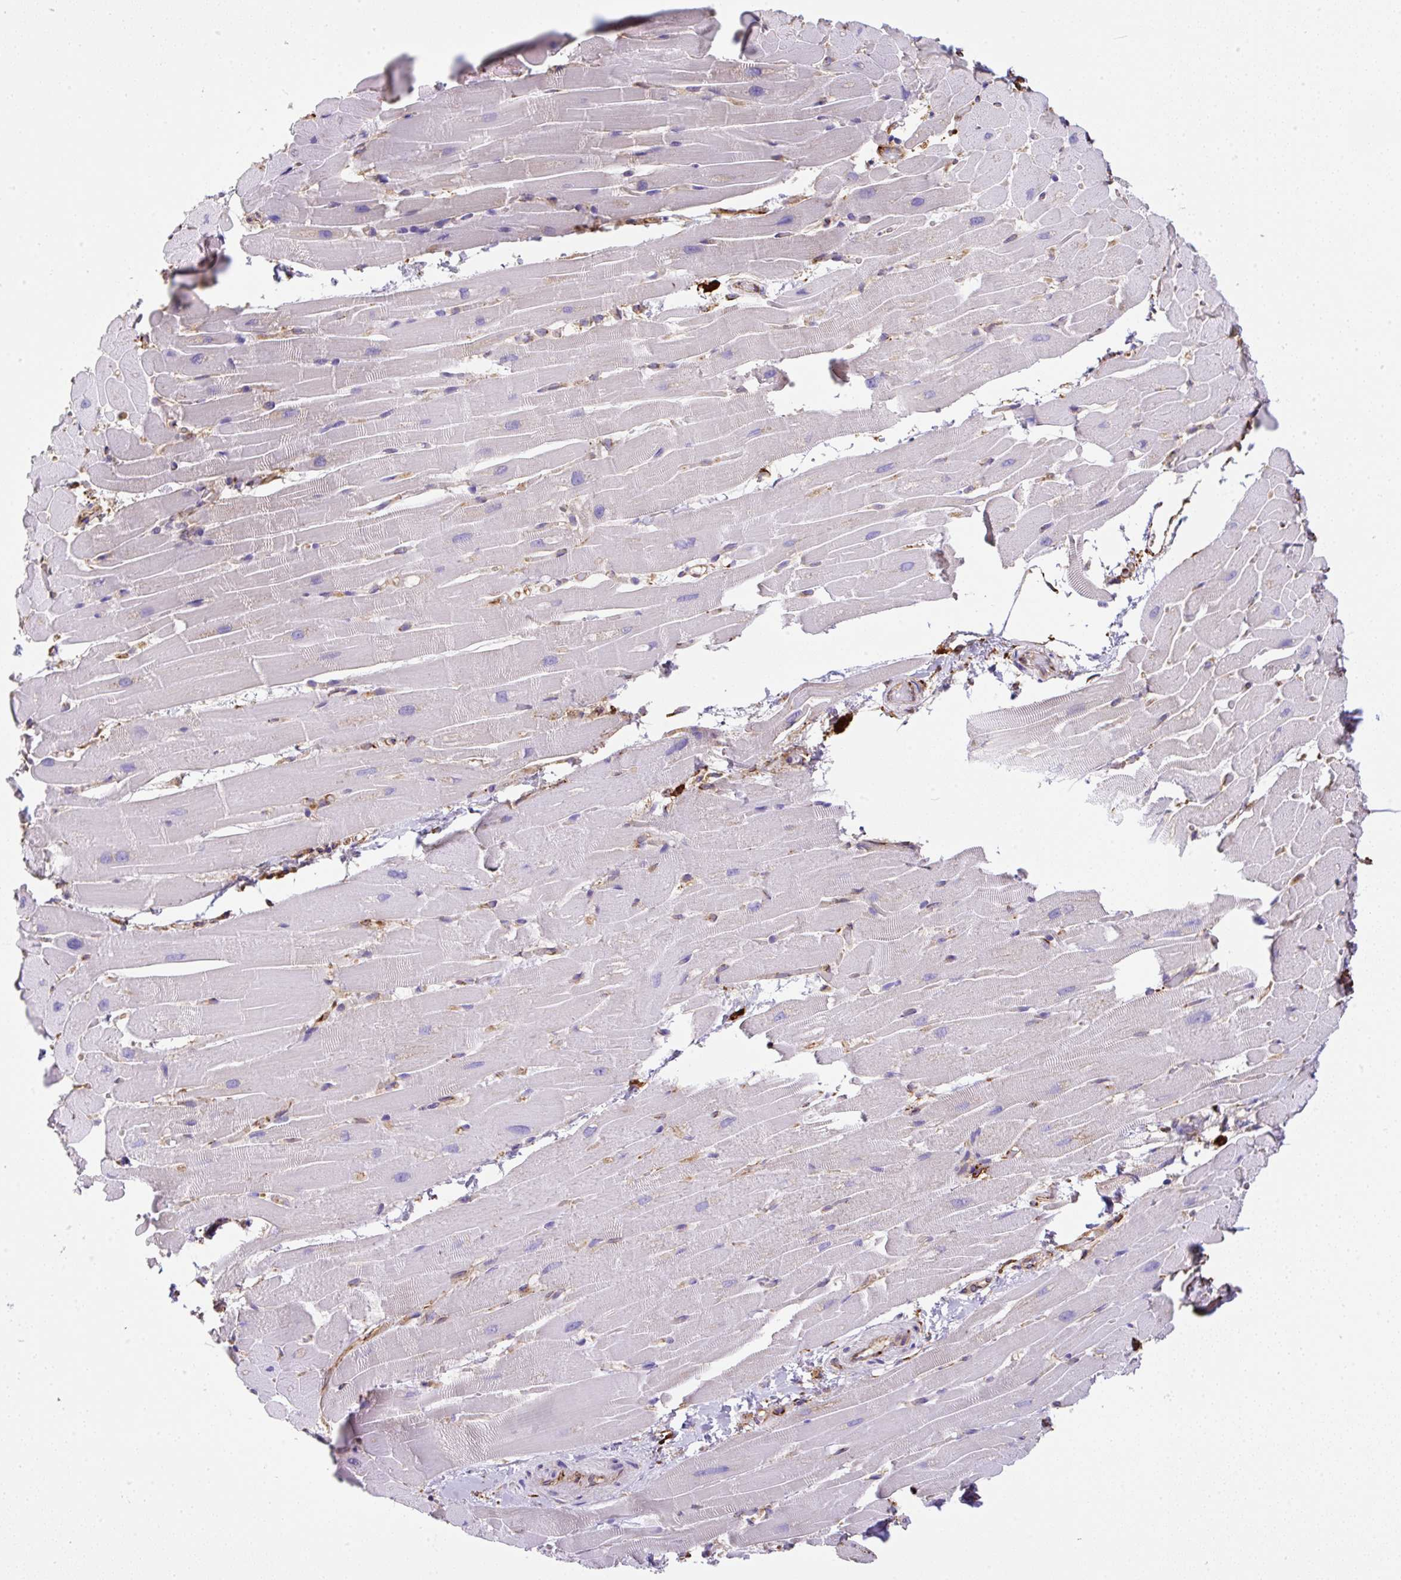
{"staining": {"intensity": "negative", "quantity": "none", "location": "none"}, "tissue": "heart muscle", "cell_type": "Cardiomyocytes", "image_type": "normal", "snomed": [{"axis": "morphology", "description": "Normal tissue, NOS"}, {"axis": "topography", "description": "Heart"}], "caption": "Immunohistochemistry (IHC) of unremarkable heart muscle displays no expression in cardiomyocytes. The staining is performed using DAB brown chromogen with nuclei counter-stained in using hematoxylin.", "gene": "MAGEB5", "patient": {"sex": "male", "age": 37}}